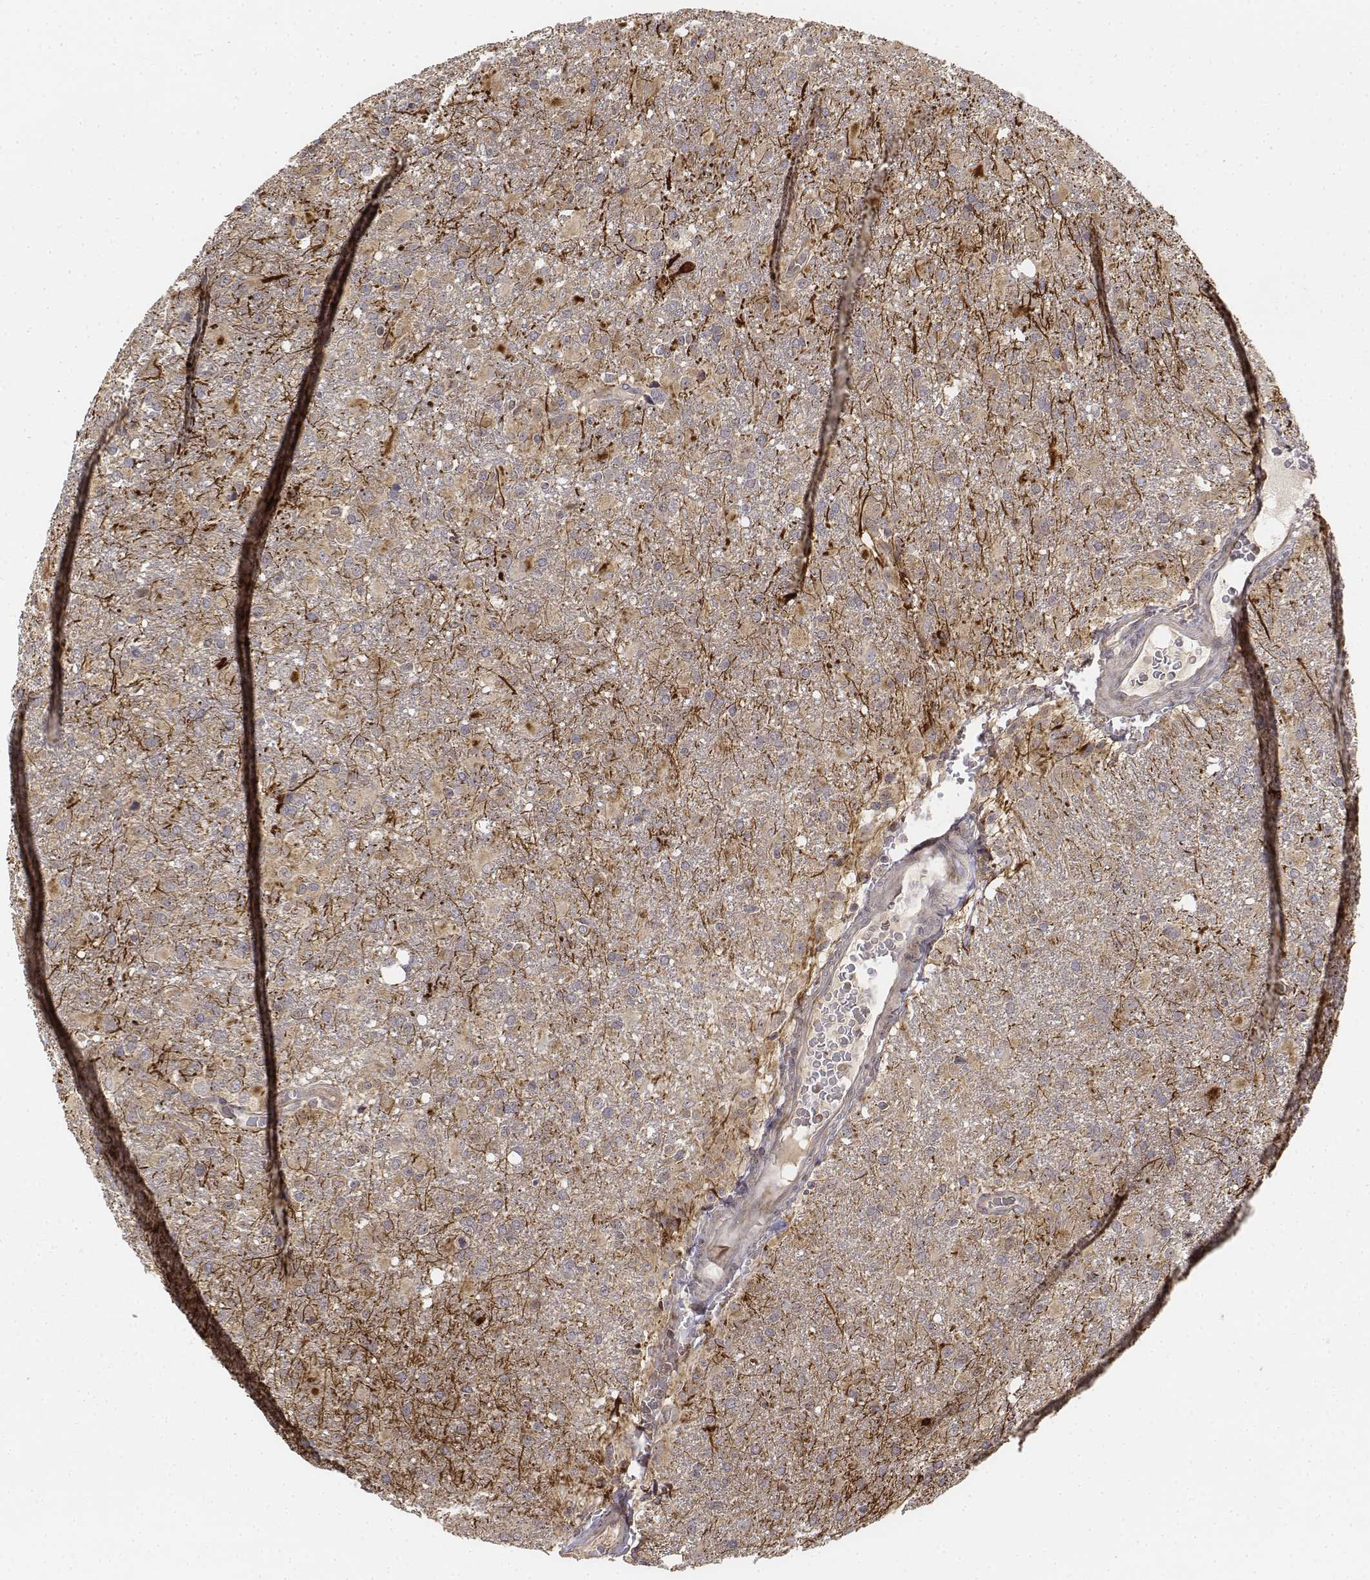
{"staining": {"intensity": "weak", "quantity": "25%-75%", "location": "cytoplasmic/membranous"}, "tissue": "glioma", "cell_type": "Tumor cells", "image_type": "cancer", "snomed": [{"axis": "morphology", "description": "Glioma, malignant, High grade"}, {"axis": "topography", "description": "Brain"}], "caption": "Immunohistochemical staining of human high-grade glioma (malignant) exhibits low levels of weak cytoplasmic/membranous expression in about 25%-75% of tumor cells.", "gene": "FBXO21", "patient": {"sex": "male", "age": 68}}